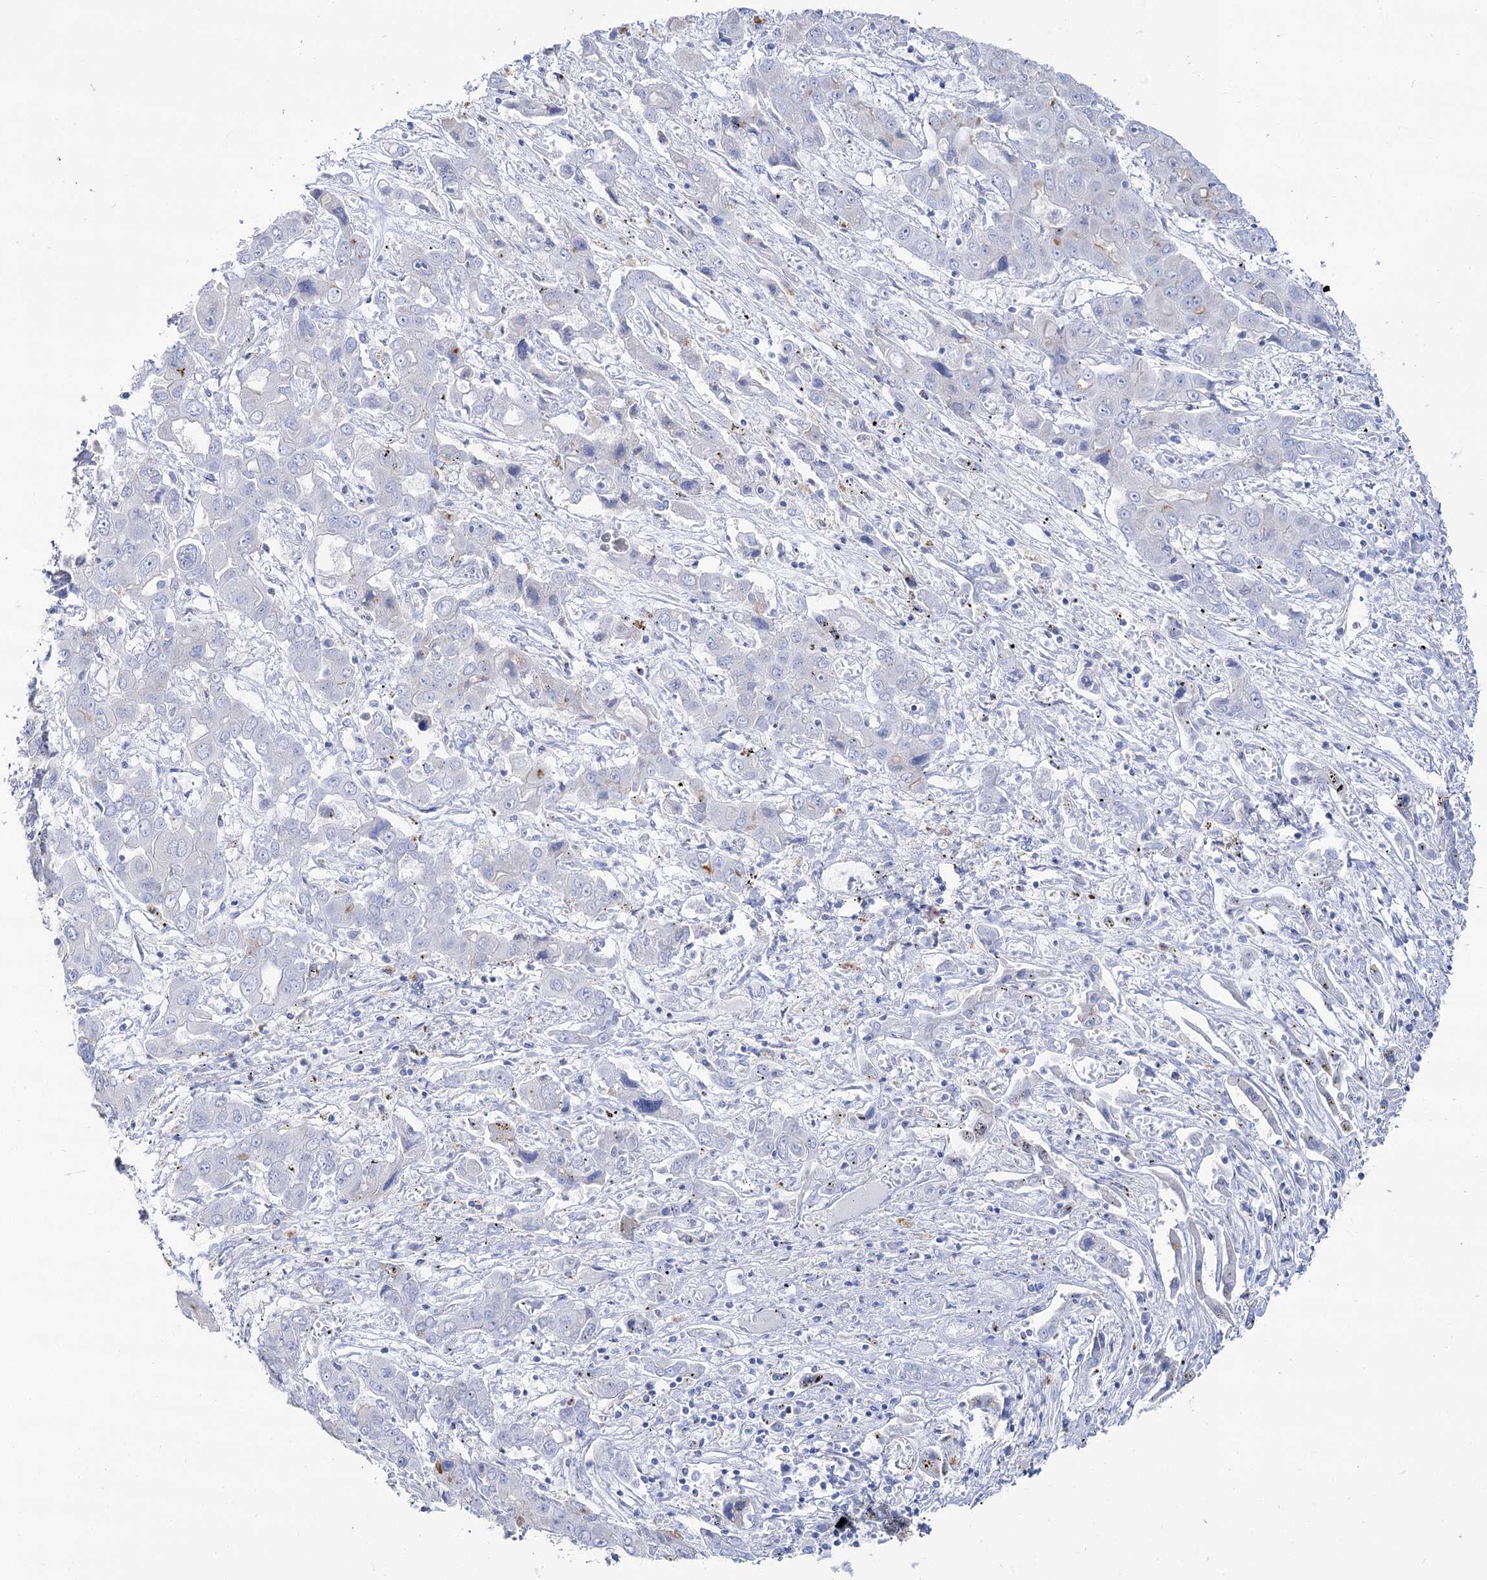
{"staining": {"intensity": "negative", "quantity": "none", "location": "none"}, "tissue": "liver cancer", "cell_type": "Tumor cells", "image_type": "cancer", "snomed": [{"axis": "morphology", "description": "Cholangiocarcinoma"}, {"axis": "topography", "description": "Liver"}], "caption": "Immunohistochemistry of liver cancer (cholangiocarcinoma) exhibits no expression in tumor cells.", "gene": "SLC3A1", "patient": {"sex": "male", "age": 67}}